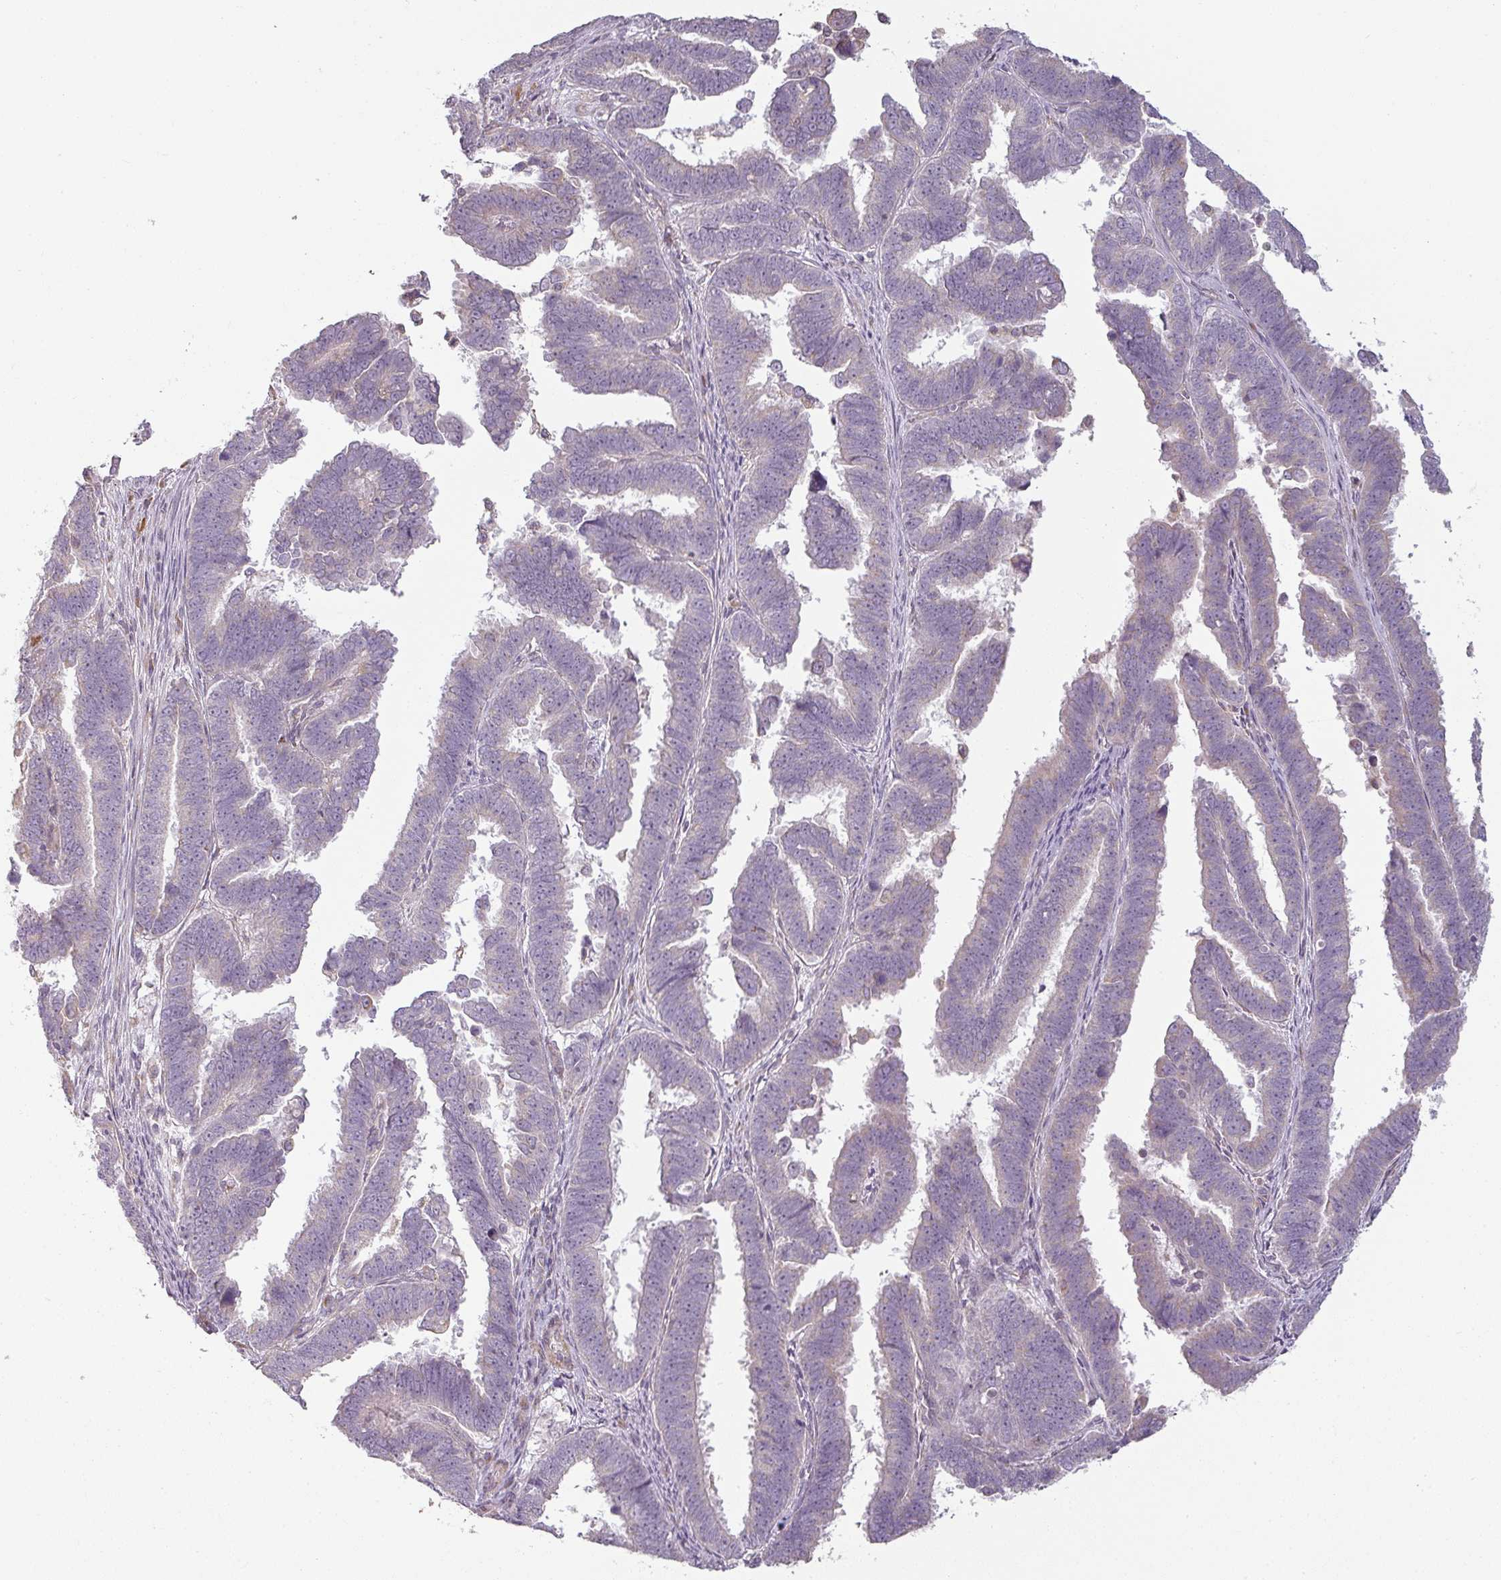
{"staining": {"intensity": "negative", "quantity": "none", "location": "none"}, "tissue": "endometrial cancer", "cell_type": "Tumor cells", "image_type": "cancer", "snomed": [{"axis": "morphology", "description": "Adenocarcinoma, NOS"}, {"axis": "topography", "description": "Endometrium"}], "caption": "A histopathology image of adenocarcinoma (endometrial) stained for a protein demonstrates no brown staining in tumor cells. (DAB immunohistochemistry, high magnification).", "gene": "CCDC144A", "patient": {"sex": "female", "age": 75}}